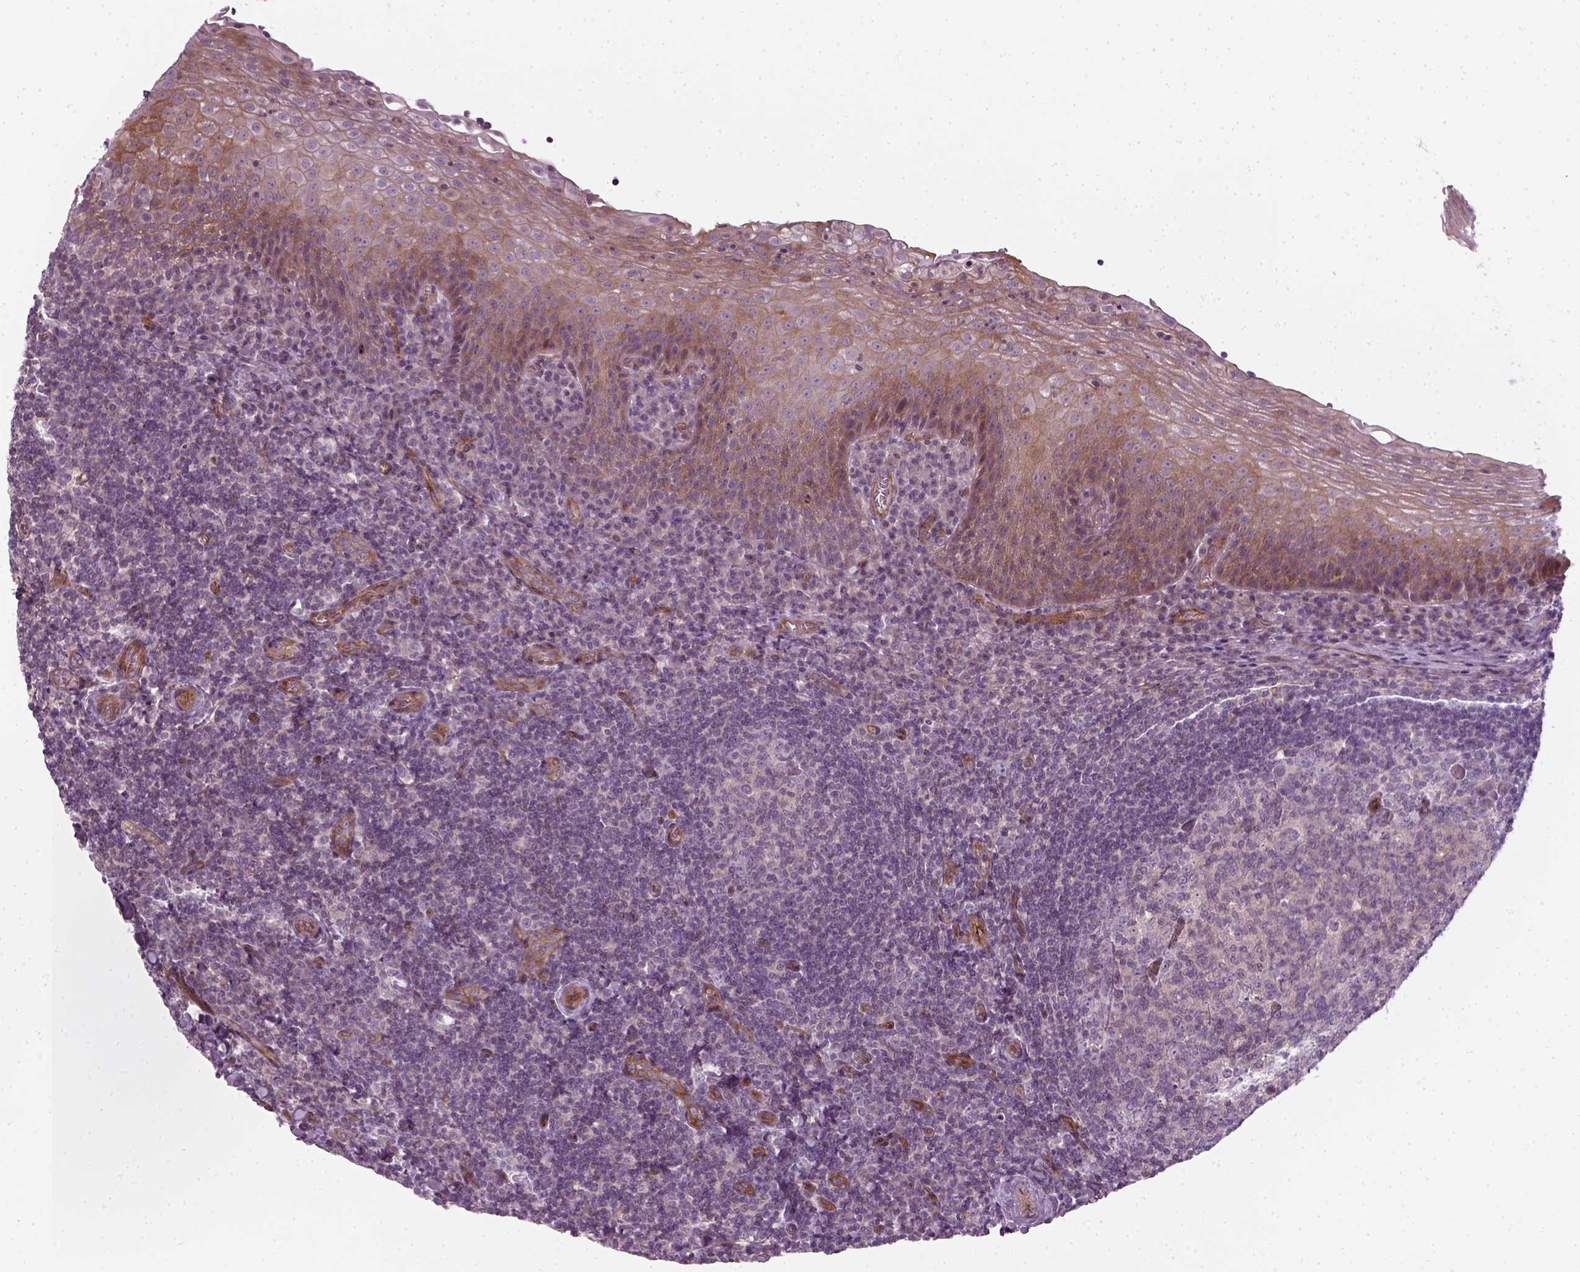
{"staining": {"intensity": "weak", "quantity": "25%-75%", "location": "cytoplasmic/membranous"}, "tissue": "tonsil", "cell_type": "Germinal center cells", "image_type": "normal", "snomed": [{"axis": "morphology", "description": "Normal tissue, NOS"}, {"axis": "morphology", "description": "Inflammation, NOS"}, {"axis": "topography", "description": "Tonsil"}], "caption": "Immunohistochemistry (IHC) of benign tonsil displays low levels of weak cytoplasmic/membranous expression in approximately 25%-75% of germinal center cells.", "gene": "DNASE1L1", "patient": {"sex": "female", "age": 31}}